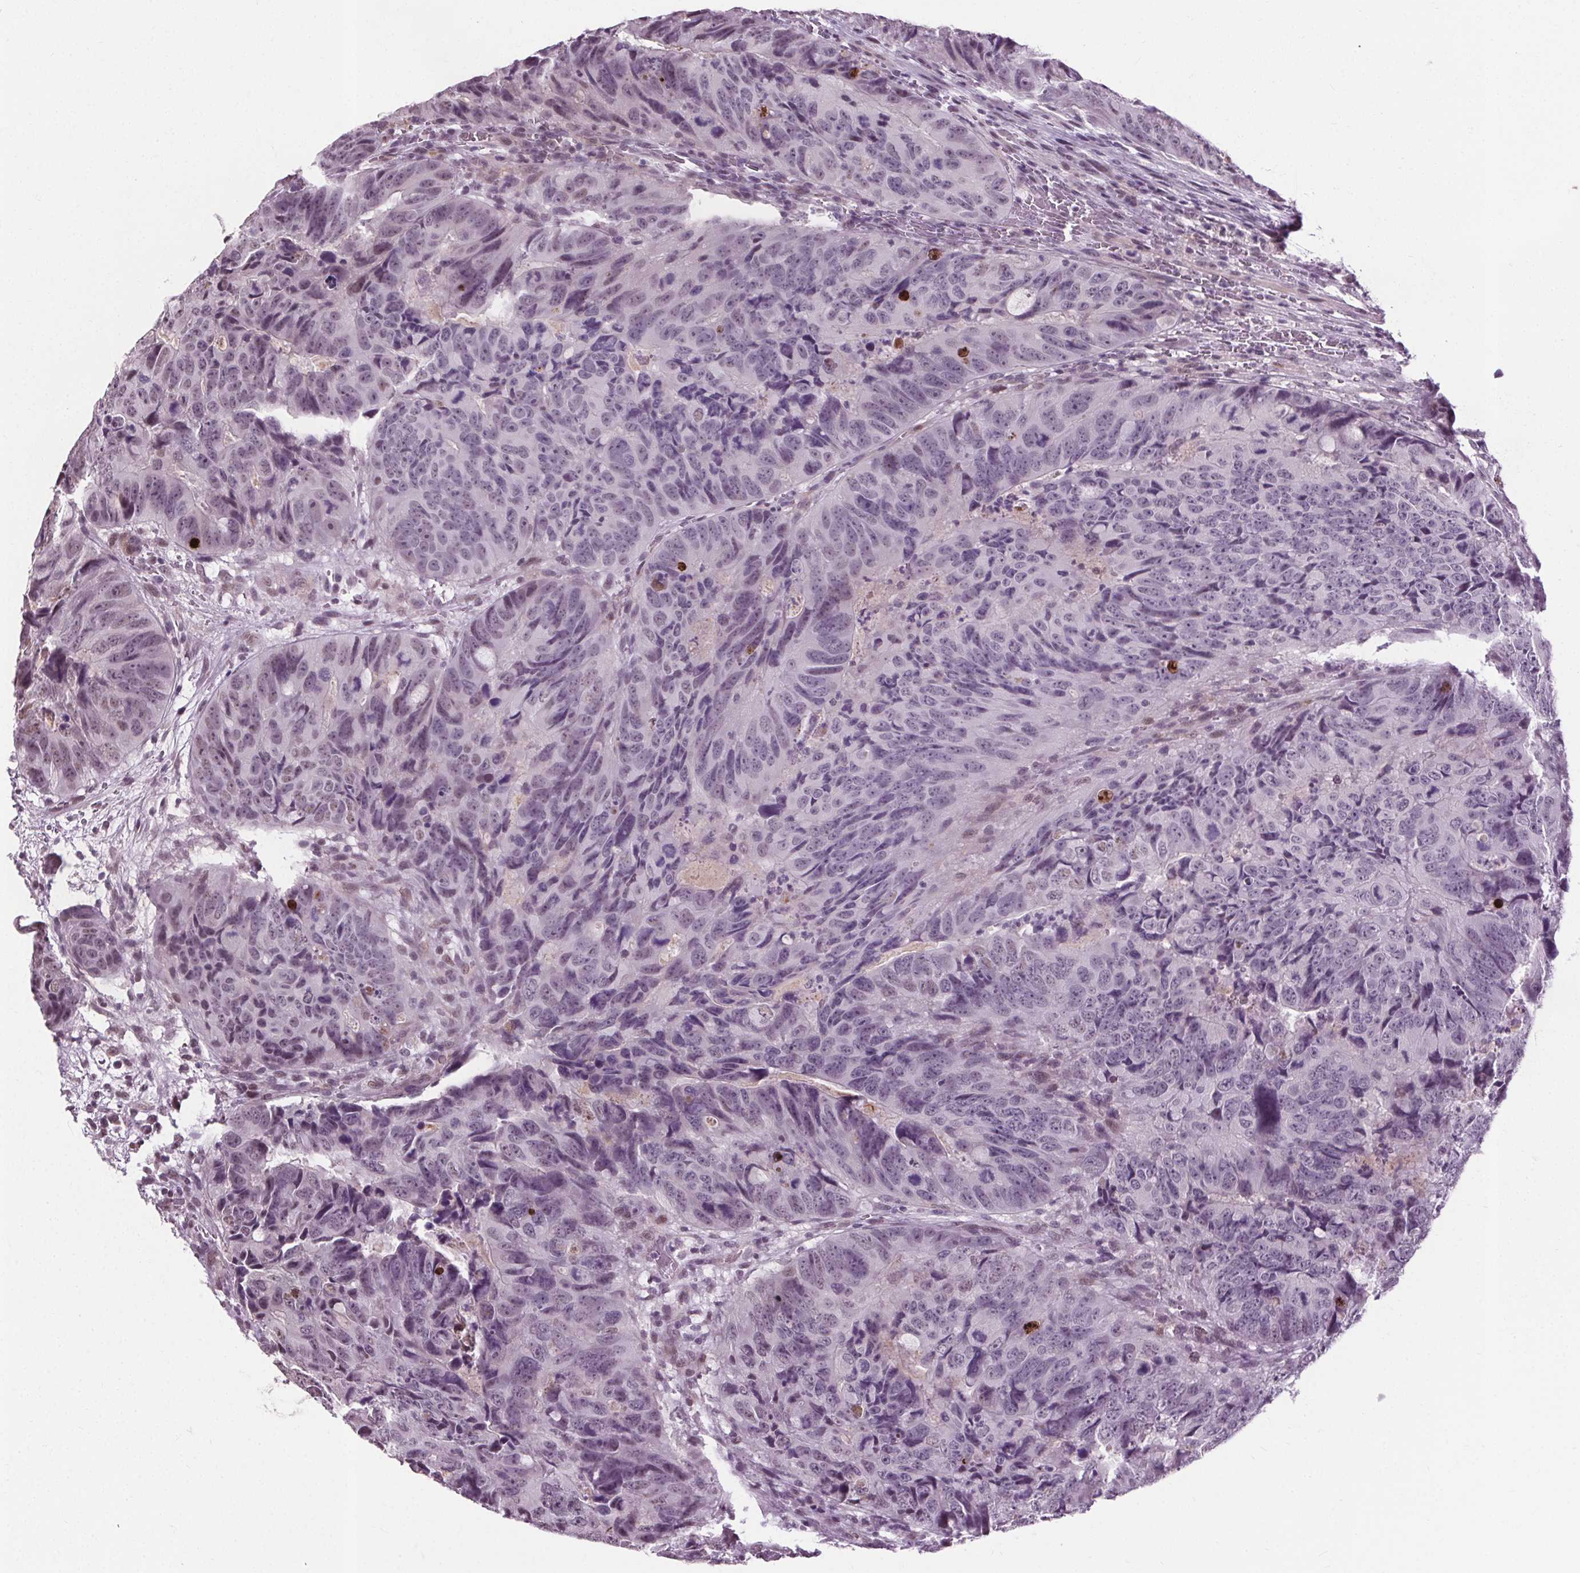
{"staining": {"intensity": "moderate", "quantity": "<25%", "location": "nuclear"}, "tissue": "colorectal cancer", "cell_type": "Tumor cells", "image_type": "cancer", "snomed": [{"axis": "morphology", "description": "Adenocarcinoma, NOS"}, {"axis": "topography", "description": "Colon"}], "caption": "Protein staining demonstrates moderate nuclear staining in about <25% of tumor cells in colorectal cancer.", "gene": "CEBPA", "patient": {"sex": "male", "age": 79}}